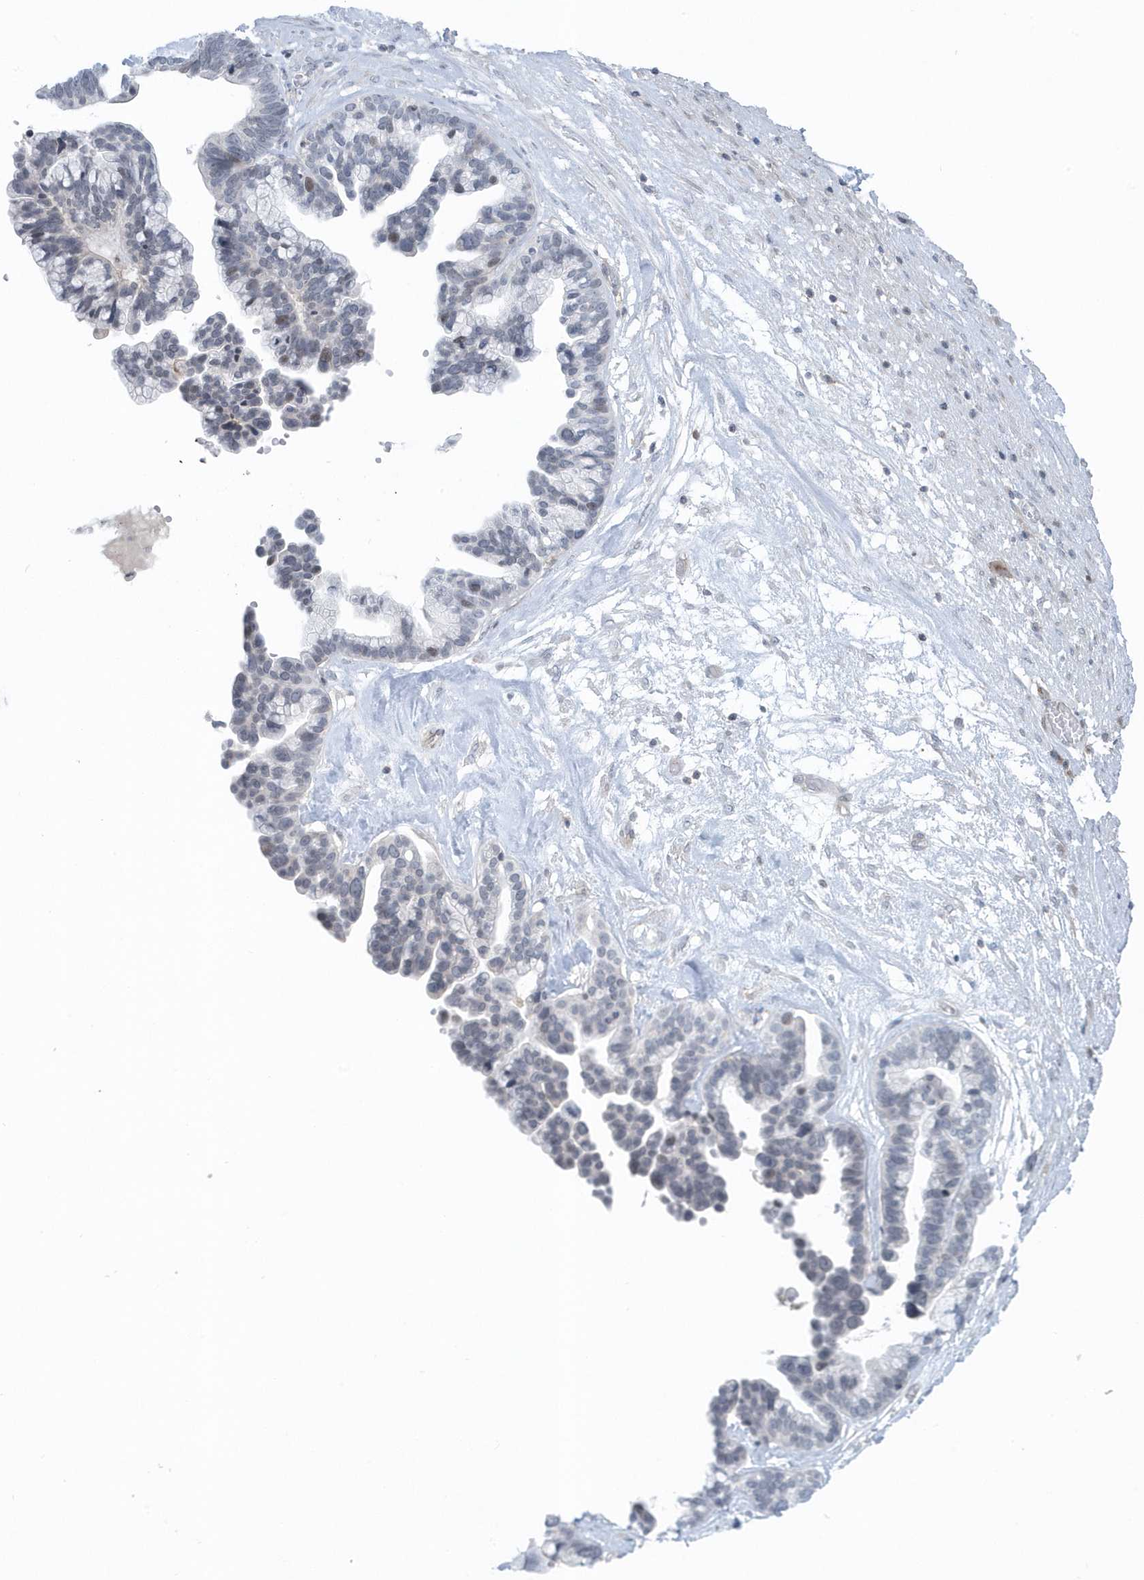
{"staining": {"intensity": "weak", "quantity": "<25%", "location": "nuclear"}, "tissue": "ovarian cancer", "cell_type": "Tumor cells", "image_type": "cancer", "snomed": [{"axis": "morphology", "description": "Cystadenocarcinoma, serous, NOS"}, {"axis": "topography", "description": "Ovary"}], "caption": "There is no significant expression in tumor cells of ovarian cancer.", "gene": "CACNB2", "patient": {"sex": "female", "age": 56}}